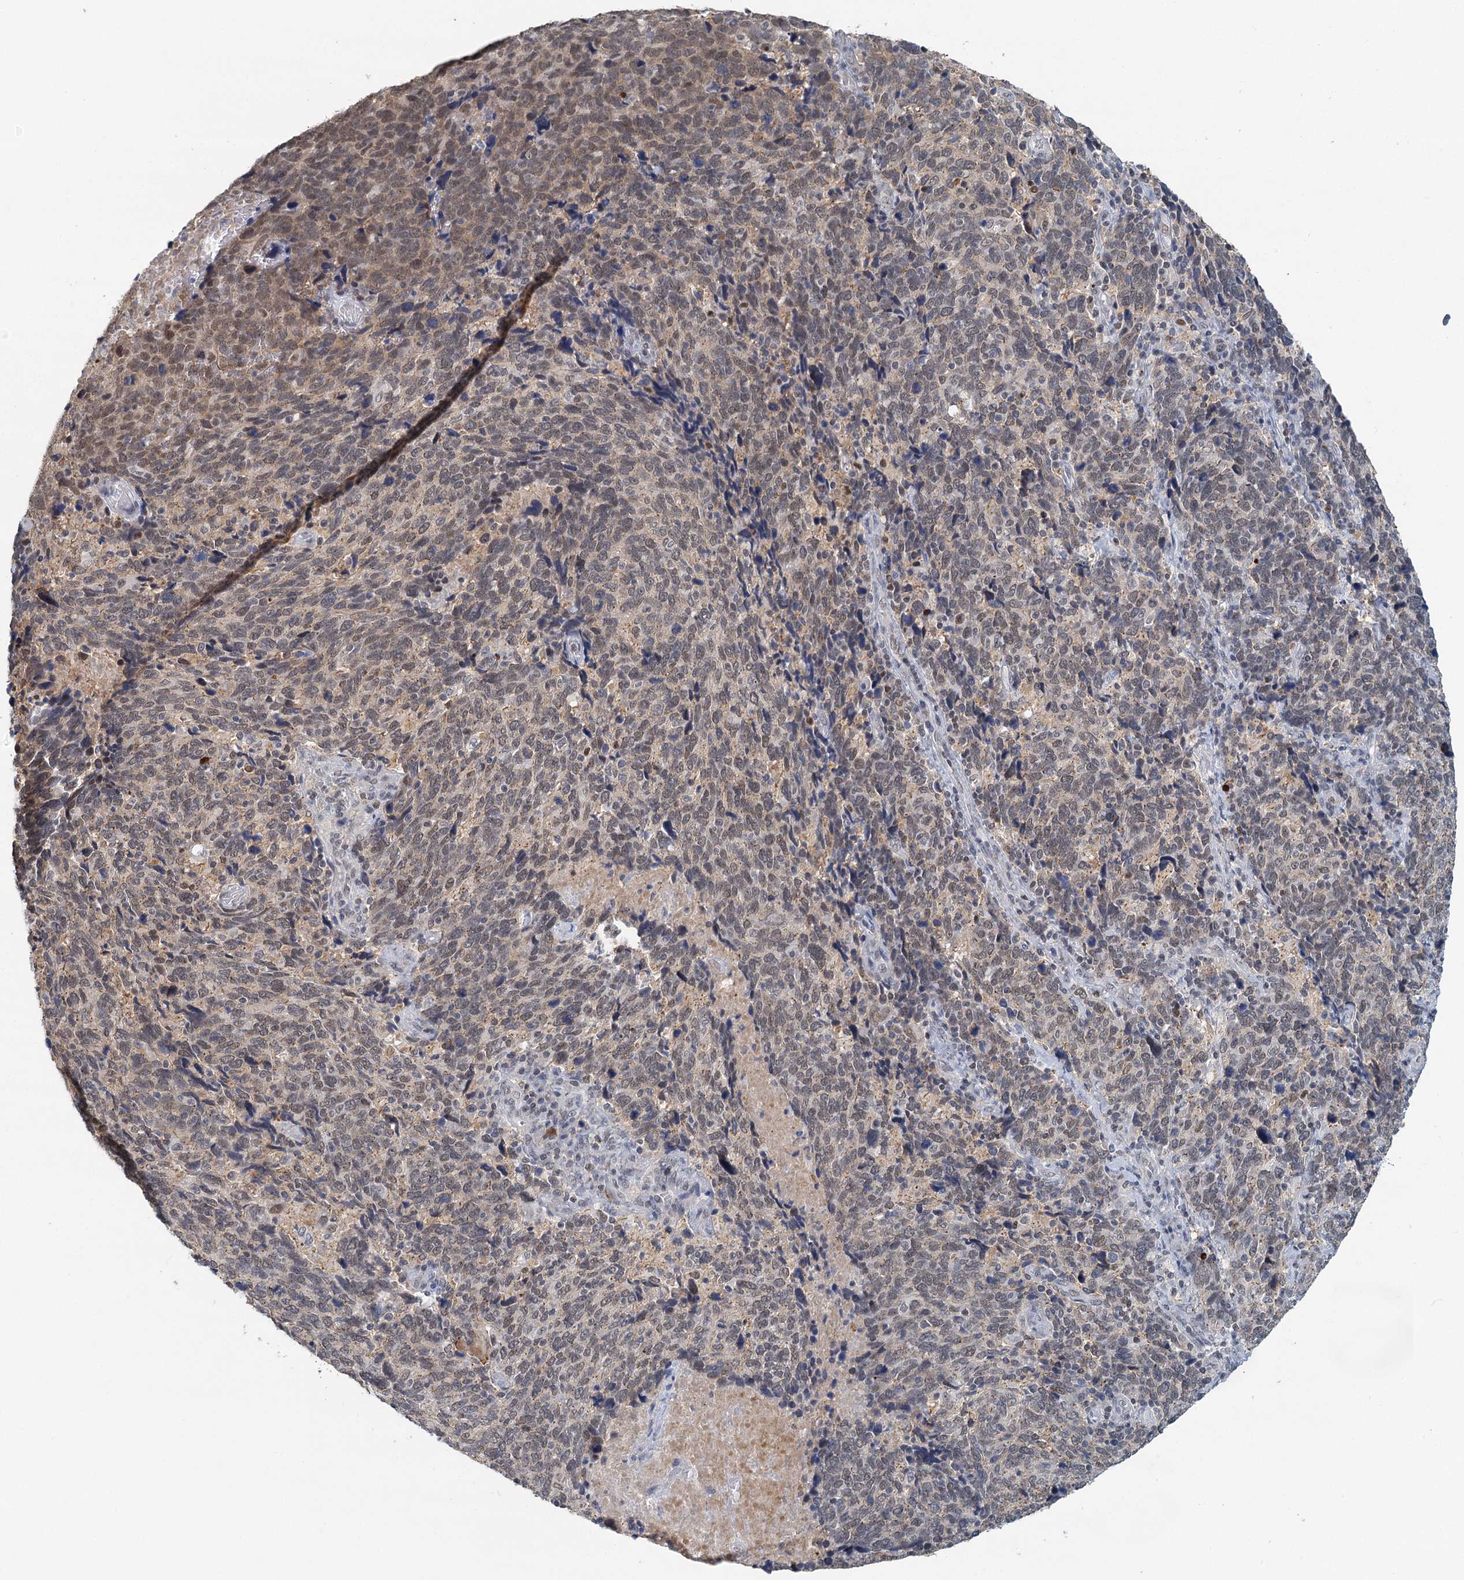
{"staining": {"intensity": "weak", "quantity": "25%-75%", "location": "cytoplasmic/membranous,nuclear"}, "tissue": "cervical cancer", "cell_type": "Tumor cells", "image_type": "cancer", "snomed": [{"axis": "morphology", "description": "Squamous cell carcinoma, NOS"}, {"axis": "topography", "description": "Cervix"}], "caption": "A brown stain shows weak cytoplasmic/membranous and nuclear staining of a protein in human cervical squamous cell carcinoma tumor cells.", "gene": "GPATCH11", "patient": {"sex": "female", "age": 41}}